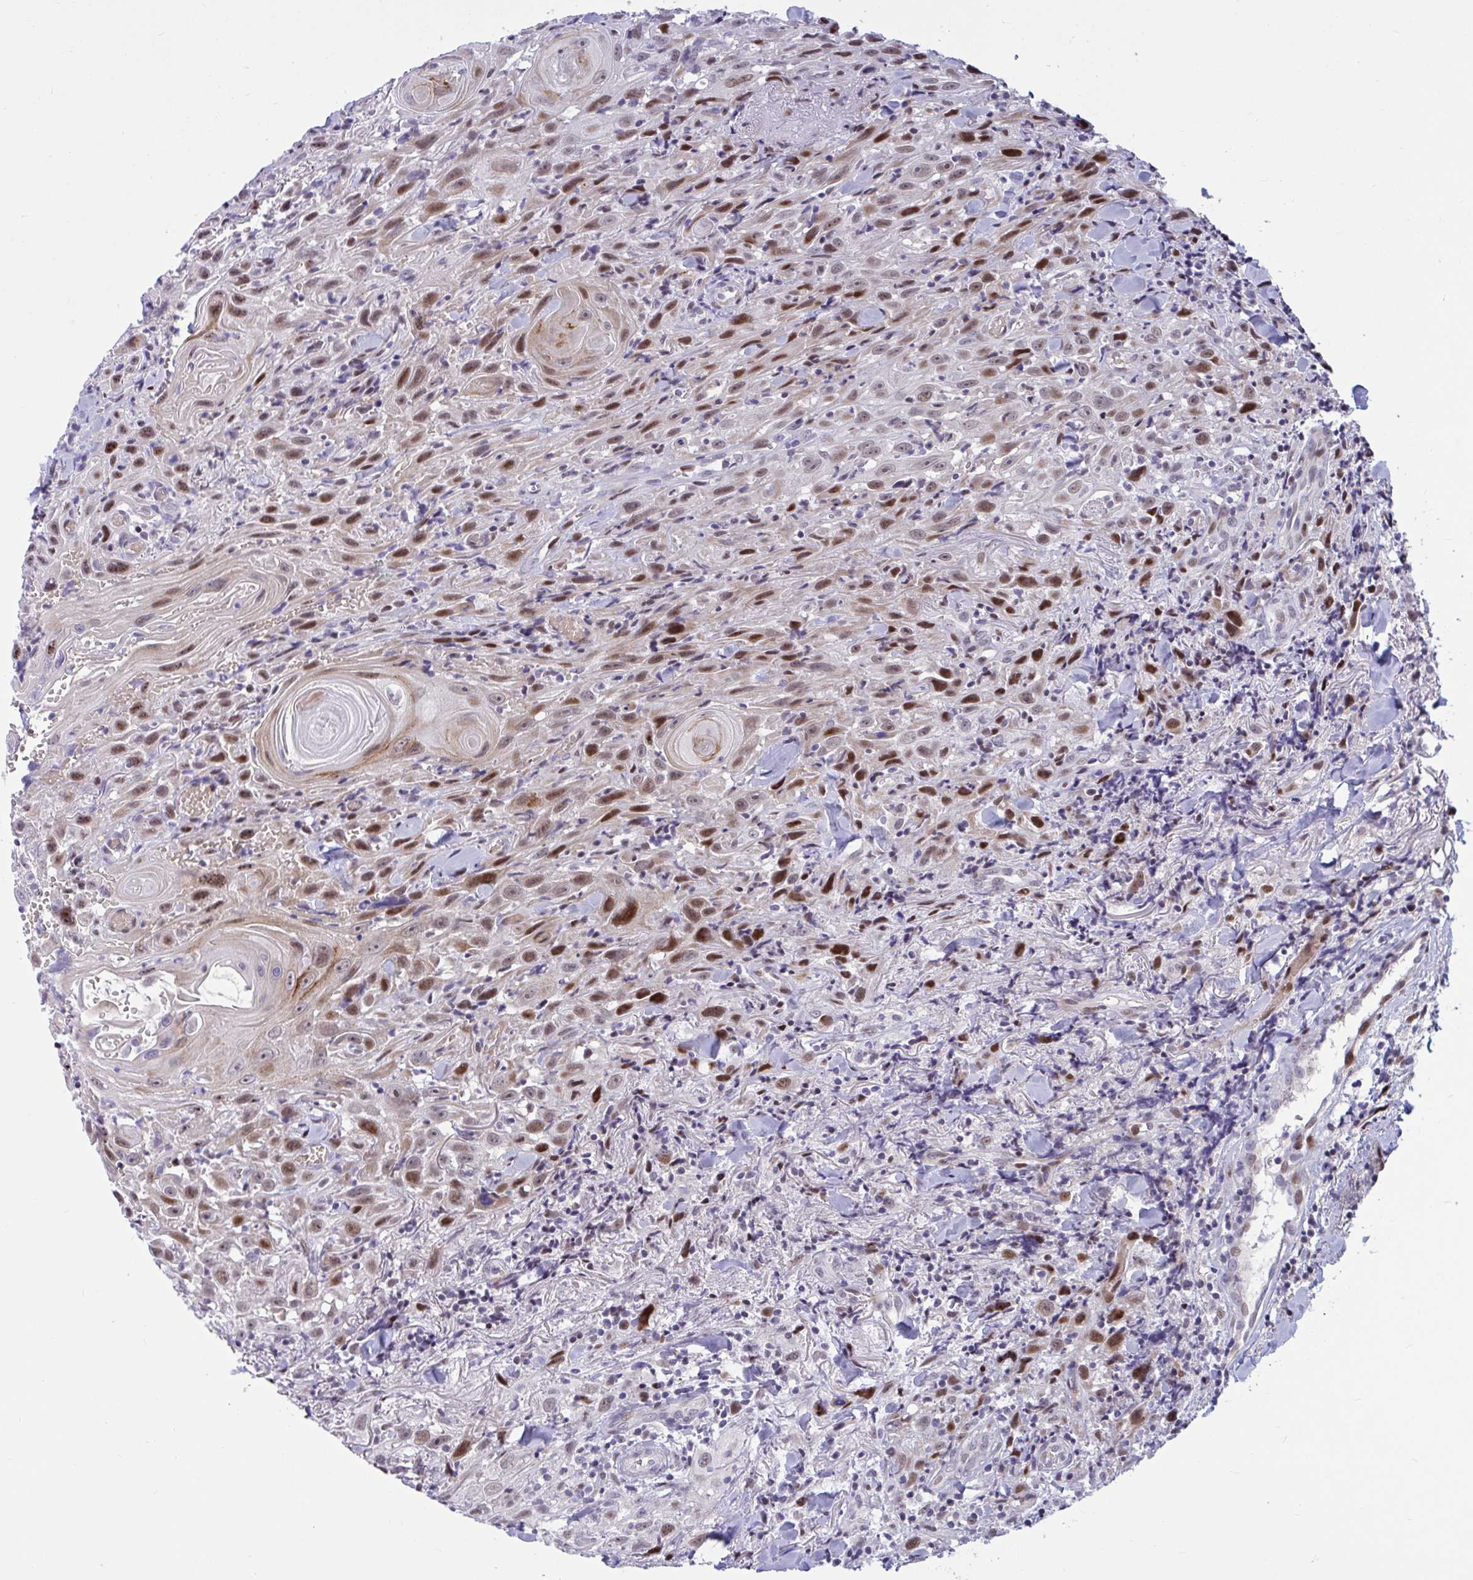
{"staining": {"intensity": "moderate", "quantity": ">75%", "location": "nuclear"}, "tissue": "head and neck cancer", "cell_type": "Tumor cells", "image_type": "cancer", "snomed": [{"axis": "morphology", "description": "Squamous cell carcinoma, NOS"}, {"axis": "topography", "description": "Head-Neck"}], "caption": "This histopathology image displays head and neck cancer stained with IHC to label a protein in brown. The nuclear of tumor cells show moderate positivity for the protein. Nuclei are counter-stained blue.", "gene": "RBL1", "patient": {"sex": "female", "age": 95}}